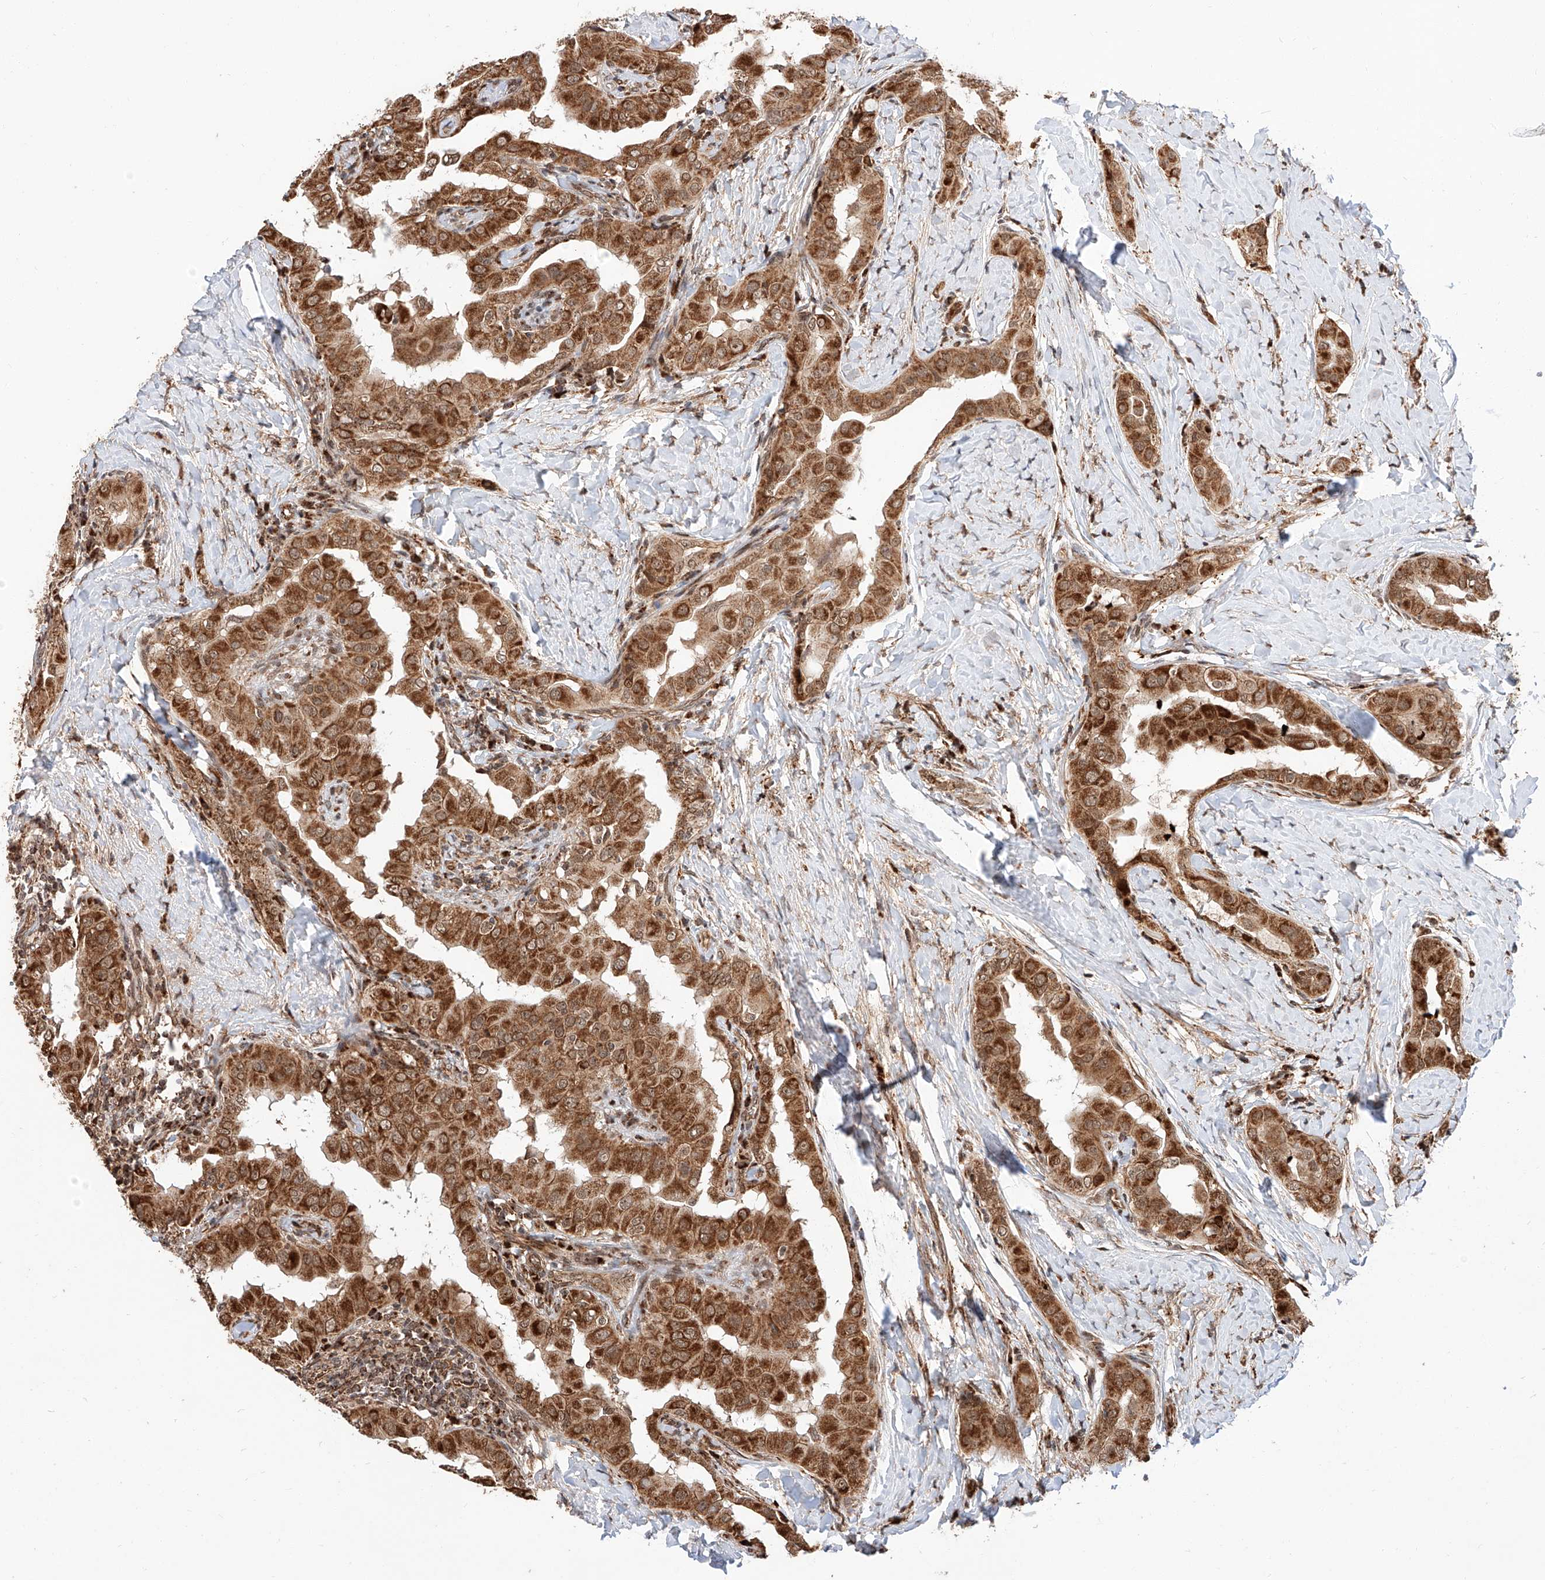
{"staining": {"intensity": "strong", "quantity": ">75%", "location": "cytoplasmic/membranous"}, "tissue": "thyroid cancer", "cell_type": "Tumor cells", "image_type": "cancer", "snomed": [{"axis": "morphology", "description": "Papillary adenocarcinoma, NOS"}, {"axis": "topography", "description": "Thyroid gland"}], "caption": "Thyroid cancer tissue shows strong cytoplasmic/membranous expression in about >75% of tumor cells, visualized by immunohistochemistry. (IHC, brightfield microscopy, high magnification).", "gene": "THTPA", "patient": {"sex": "male", "age": 33}}